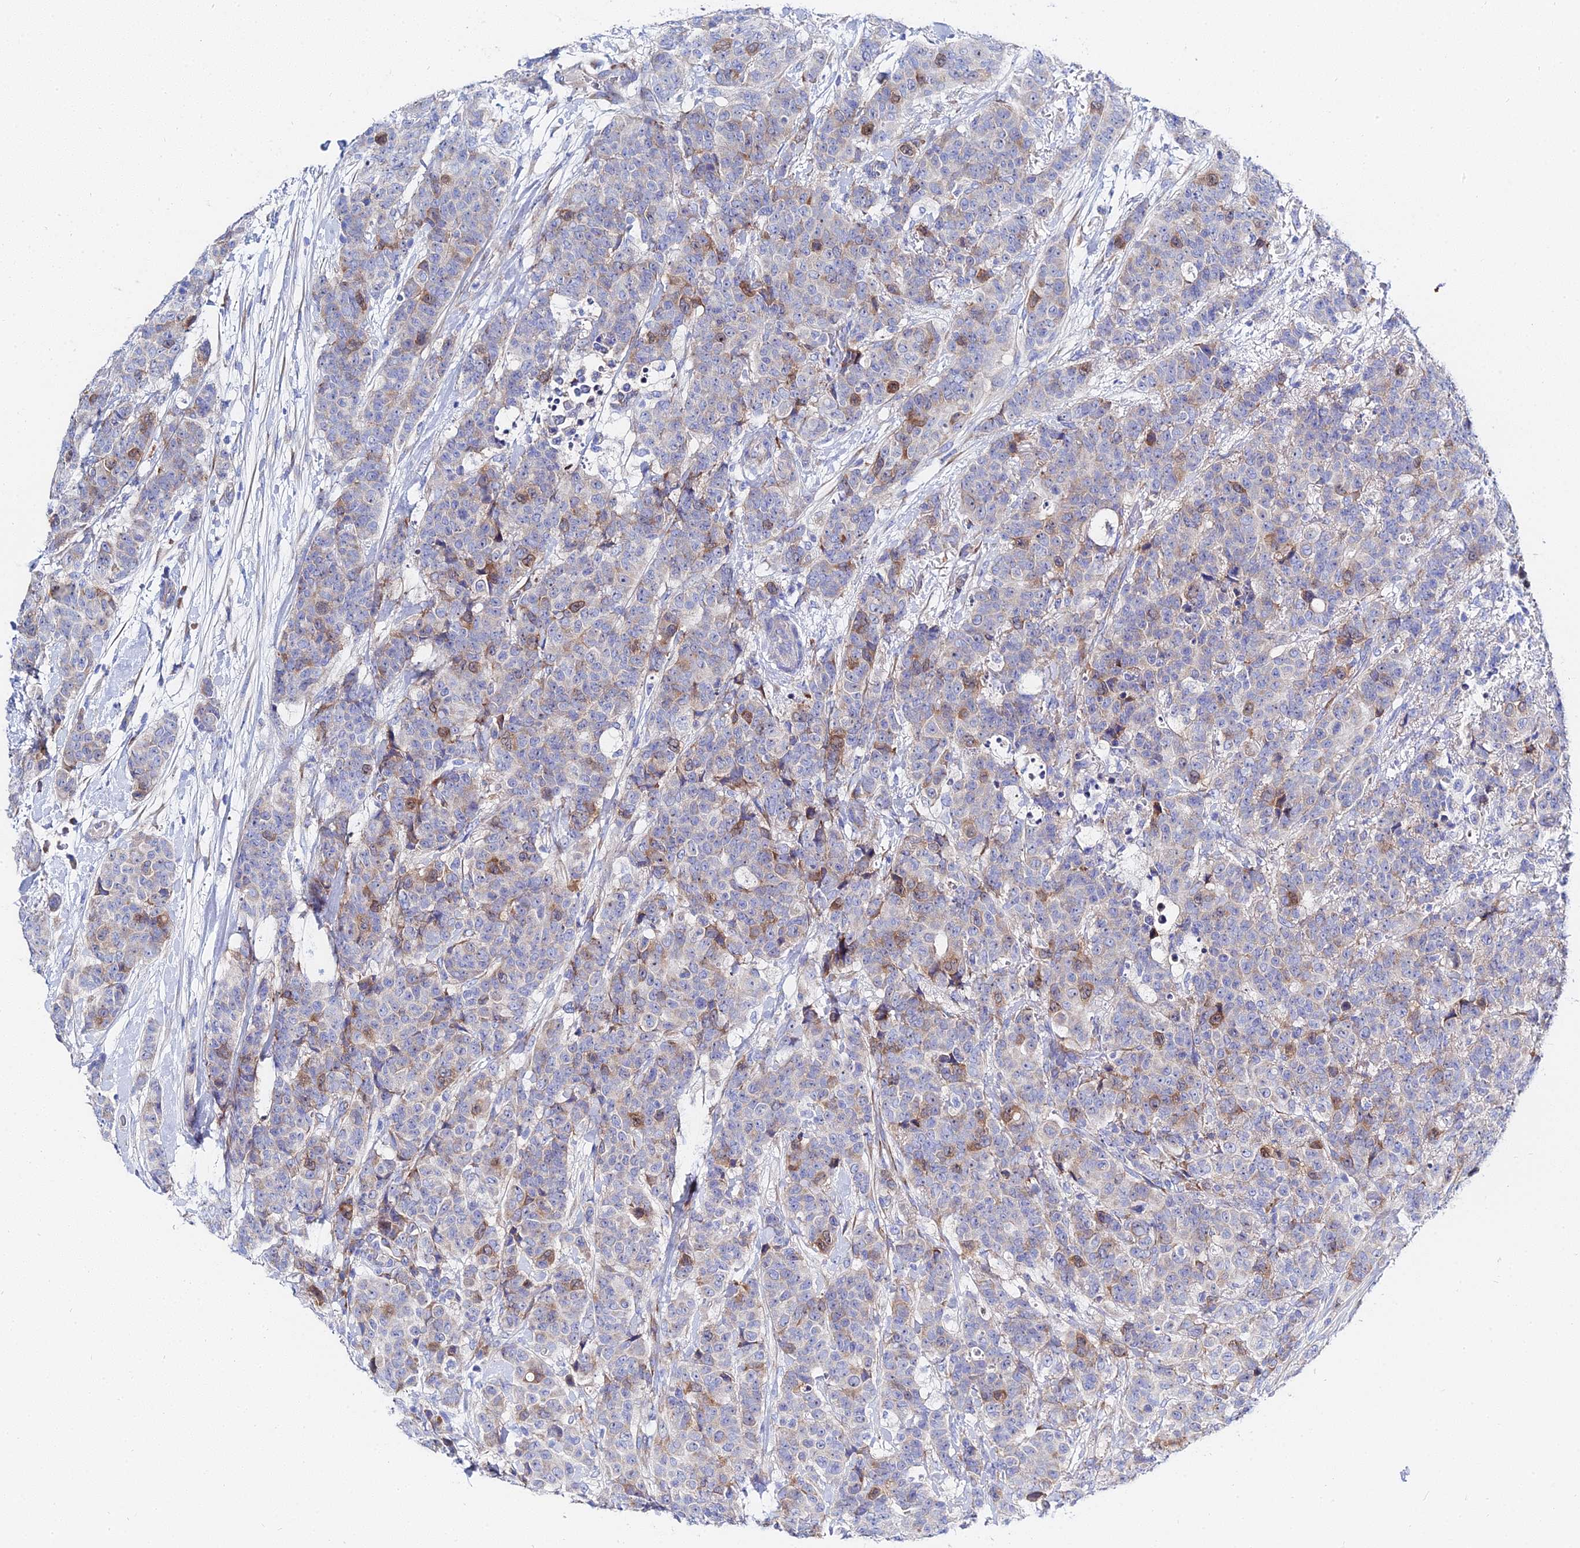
{"staining": {"intensity": "moderate", "quantity": "<25%", "location": "cytoplasmic/membranous"}, "tissue": "breast cancer", "cell_type": "Tumor cells", "image_type": "cancer", "snomed": [{"axis": "morphology", "description": "Duct carcinoma"}, {"axis": "topography", "description": "Breast"}], "caption": "Breast infiltrating ductal carcinoma stained with a brown dye exhibits moderate cytoplasmic/membranous positive expression in about <25% of tumor cells.", "gene": "PTTG1", "patient": {"sex": "female", "age": 40}}